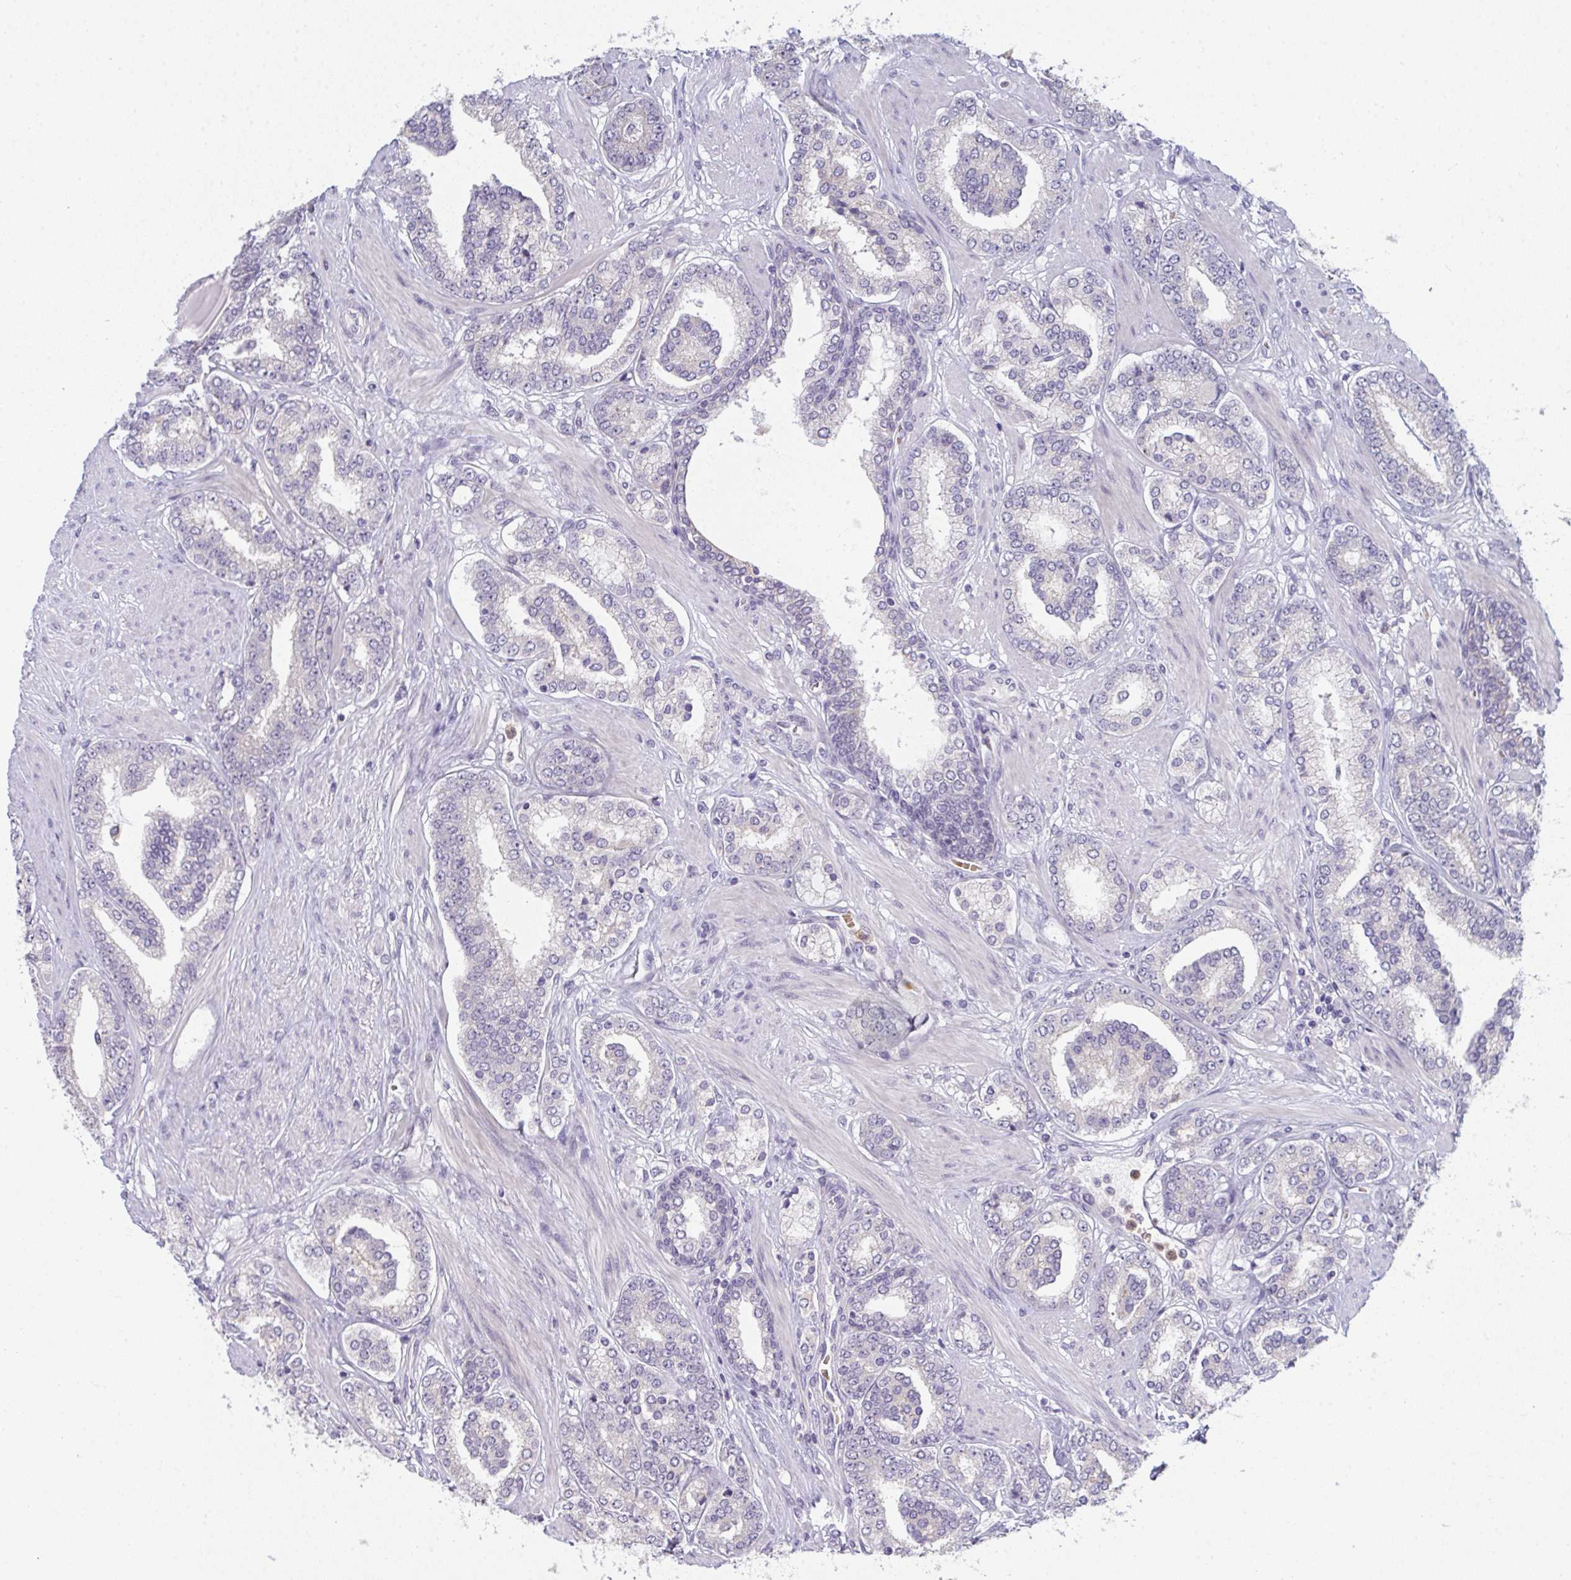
{"staining": {"intensity": "negative", "quantity": "none", "location": "none"}, "tissue": "prostate cancer", "cell_type": "Tumor cells", "image_type": "cancer", "snomed": [{"axis": "morphology", "description": "Adenocarcinoma, High grade"}, {"axis": "topography", "description": "Prostate"}], "caption": "High power microscopy histopathology image of an immunohistochemistry (IHC) histopathology image of adenocarcinoma (high-grade) (prostate), revealing no significant positivity in tumor cells.", "gene": "RIOK1", "patient": {"sex": "male", "age": 62}}